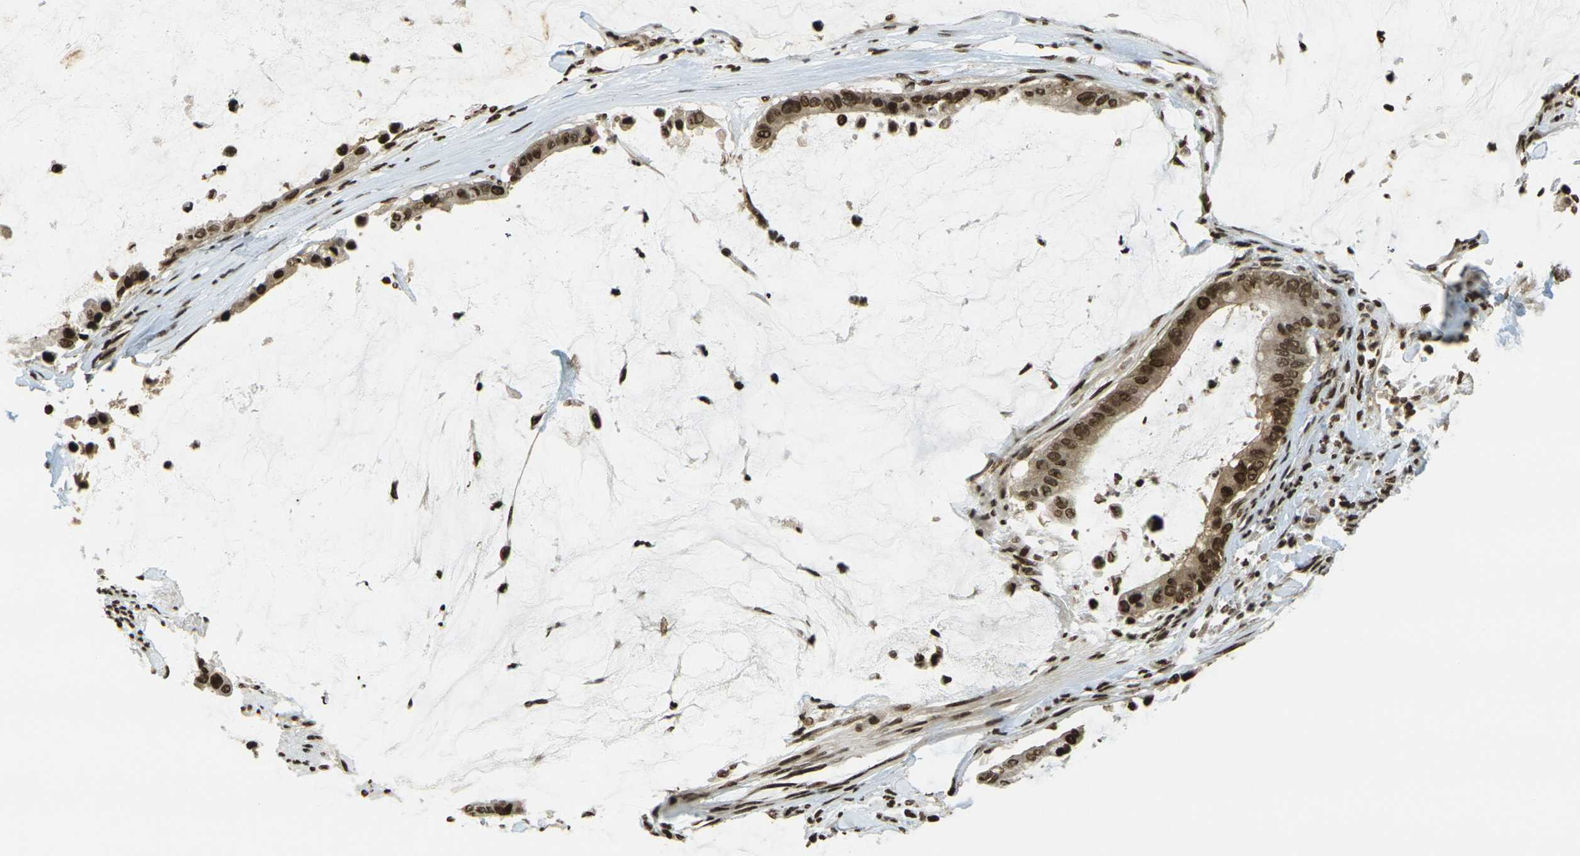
{"staining": {"intensity": "strong", "quantity": ">75%", "location": "cytoplasmic/membranous,nuclear"}, "tissue": "pancreatic cancer", "cell_type": "Tumor cells", "image_type": "cancer", "snomed": [{"axis": "morphology", "description": "Adenocarcinoma, NOS"}, {"axis": "topography", "description": "Pancreas"}], "caption": "Immunohistochemistry (IHC) (DAB (3,3'-diaminobenzidine)) staining of pancreatic cancer shows strong cytoplasmic/membranous and nuclear protein positivity in about >75% of tumor cells. (DAB (3,3'-diaminobenzidine) IHC, brown staining for protein, blue staining for nuclei).", "gene": "RUVBL2", "patient": {"sex": "male", "age": 41}}